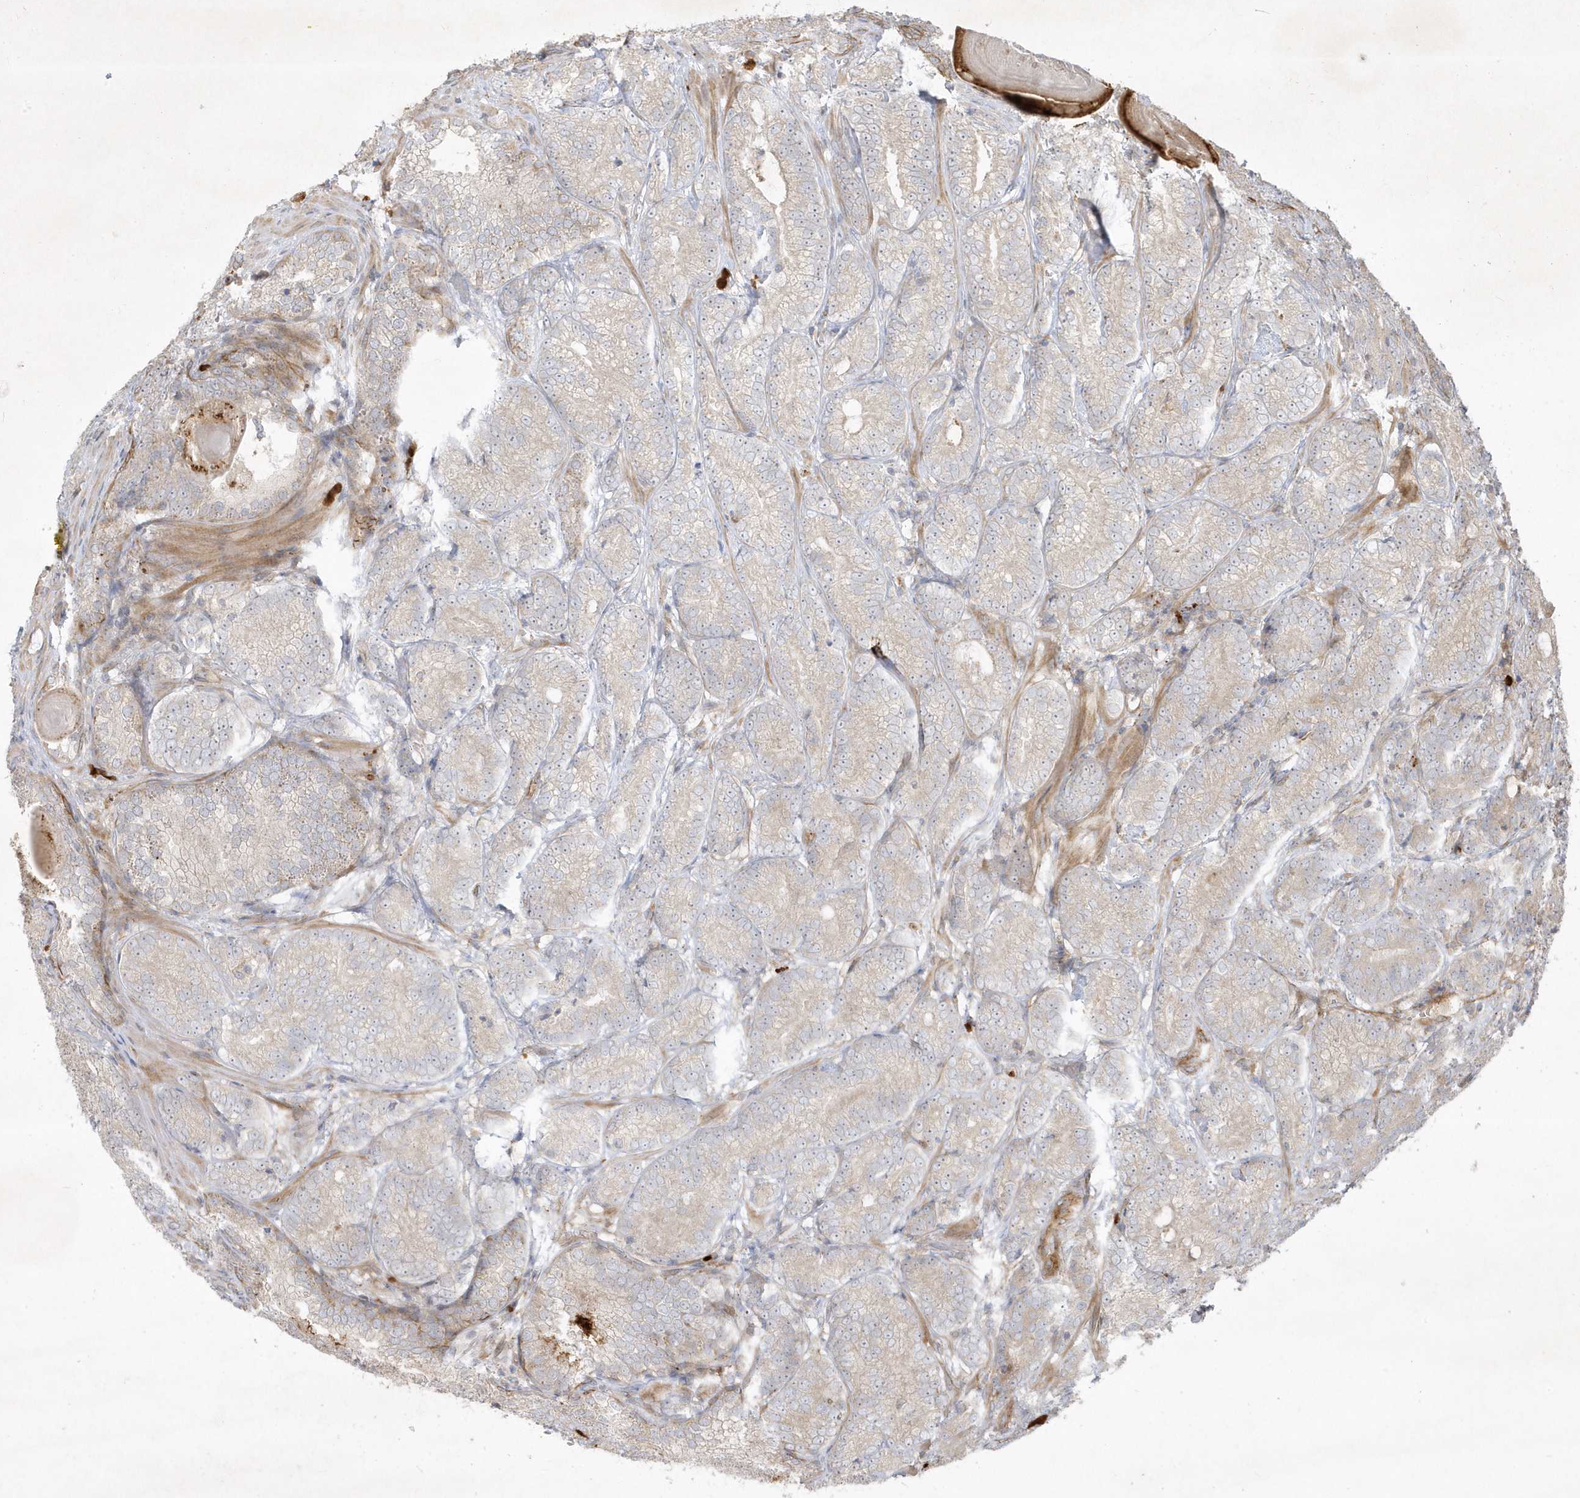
{"staining": {"intensity": "weak", "quantity": "<25%", "location": "cytoplasmic/membranous"}, "tissue": "prostate cancer", "cell_type": "Tumor cells", "image_type": "cancer", "snomed": [{"axis": "morphology", "description": "Adenocarcinoma, High grade"}, {"axis": "topography", "description": "Prostate"}], "caption": "There is no significant expression in tumor cells of prostate cancer (high-grade adenocarcinoma).", "gene": "IFT57", "patient": {"sex": "male", "age": 66}}